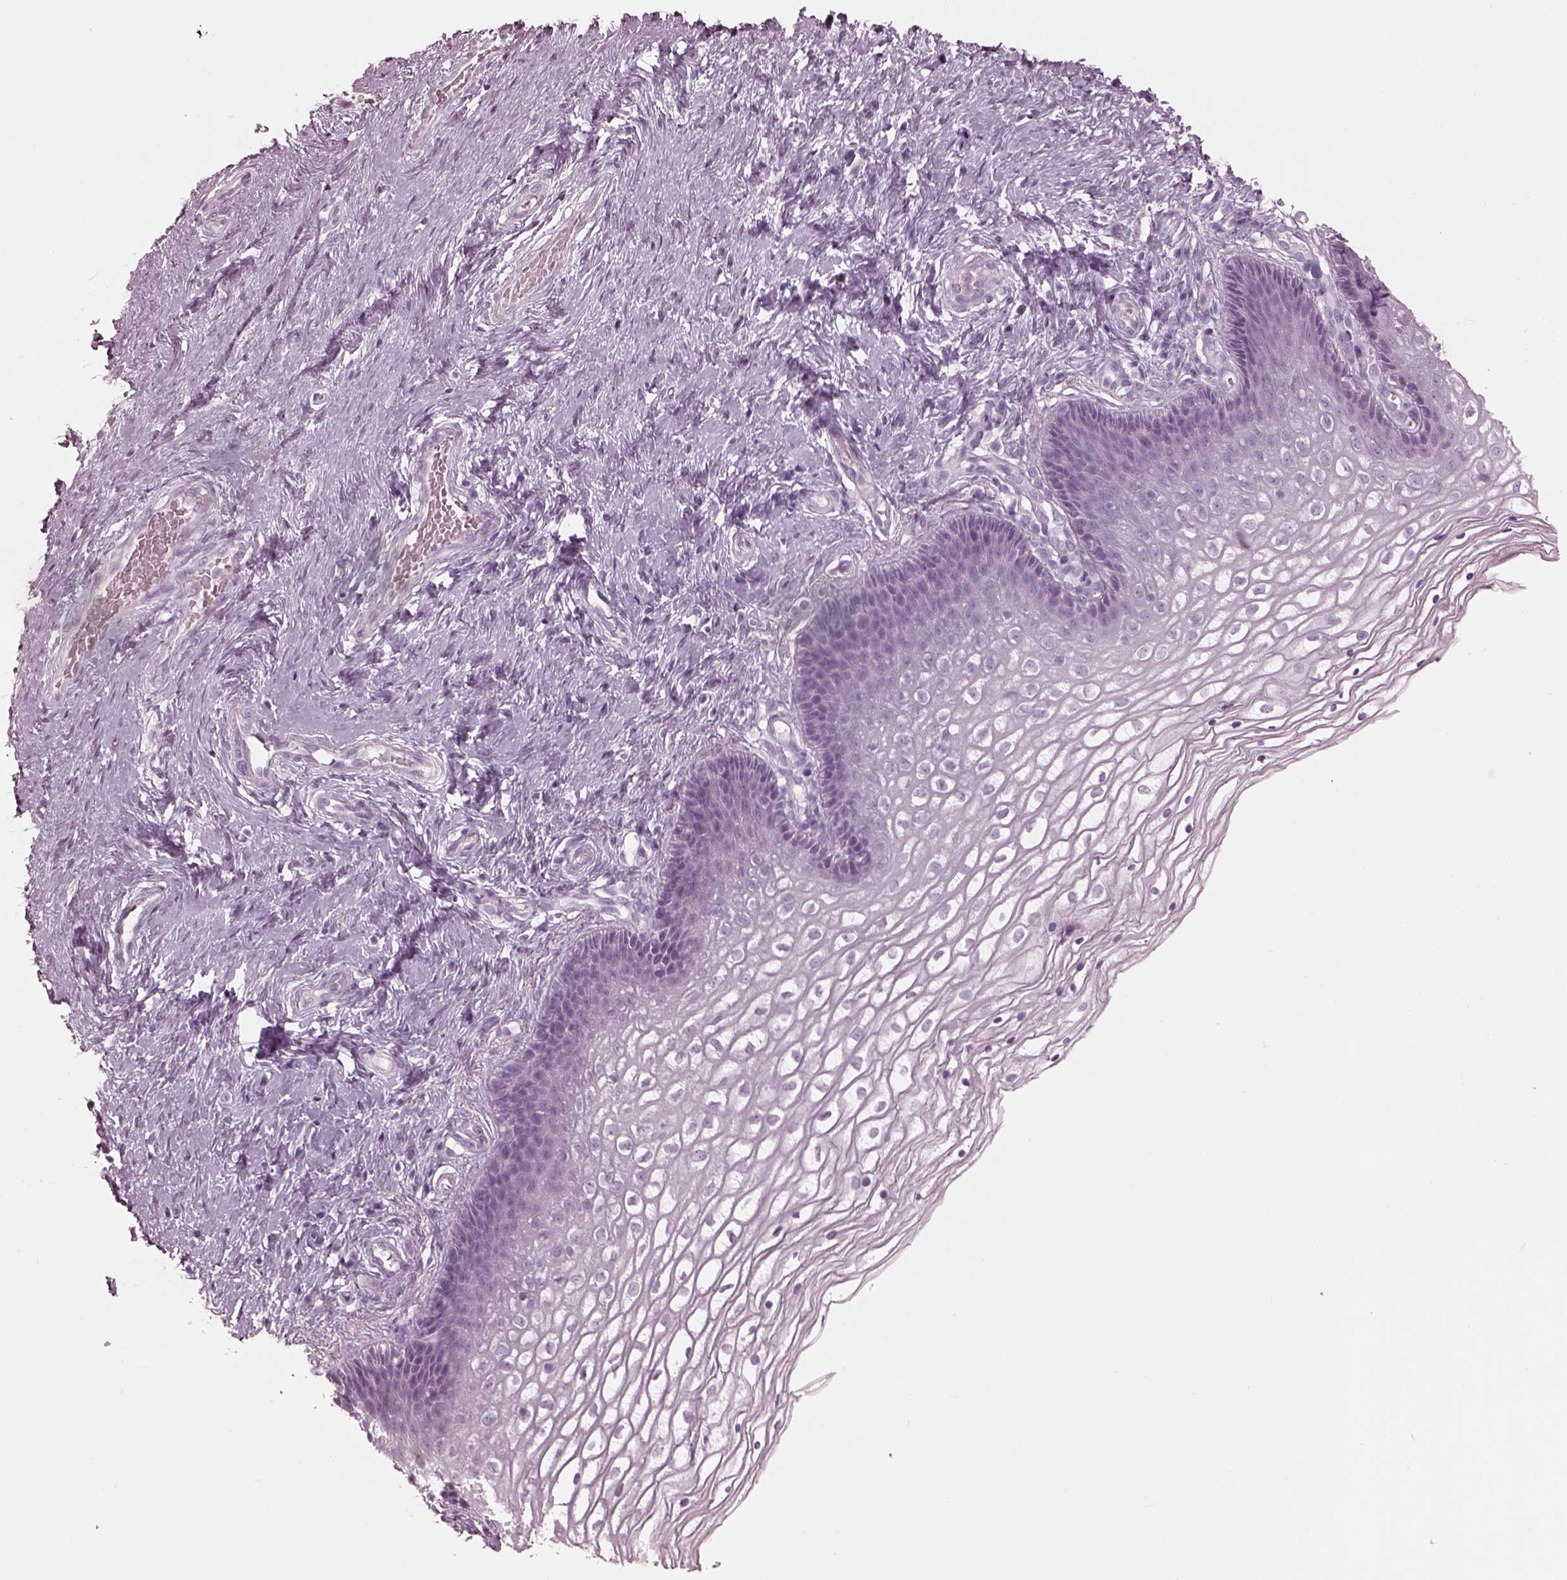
{"staining": {"intensity": "negative", "quantity": "none", "location": "none"}, "tissue": "cervix", "cell_type": "Glandular cells", "image_type": "normal", "snomed": [{"axis": "morphology", "description": "Normal tissue, NOS"}, {"axis": "topography", "description": "Cervix"}], "caption": "Immunohistochemical staining of benign human cervix displays no significant expression in glandular cells.", "gene": "KRTAP24", "patient": {"sex": "female", "age": 34}}